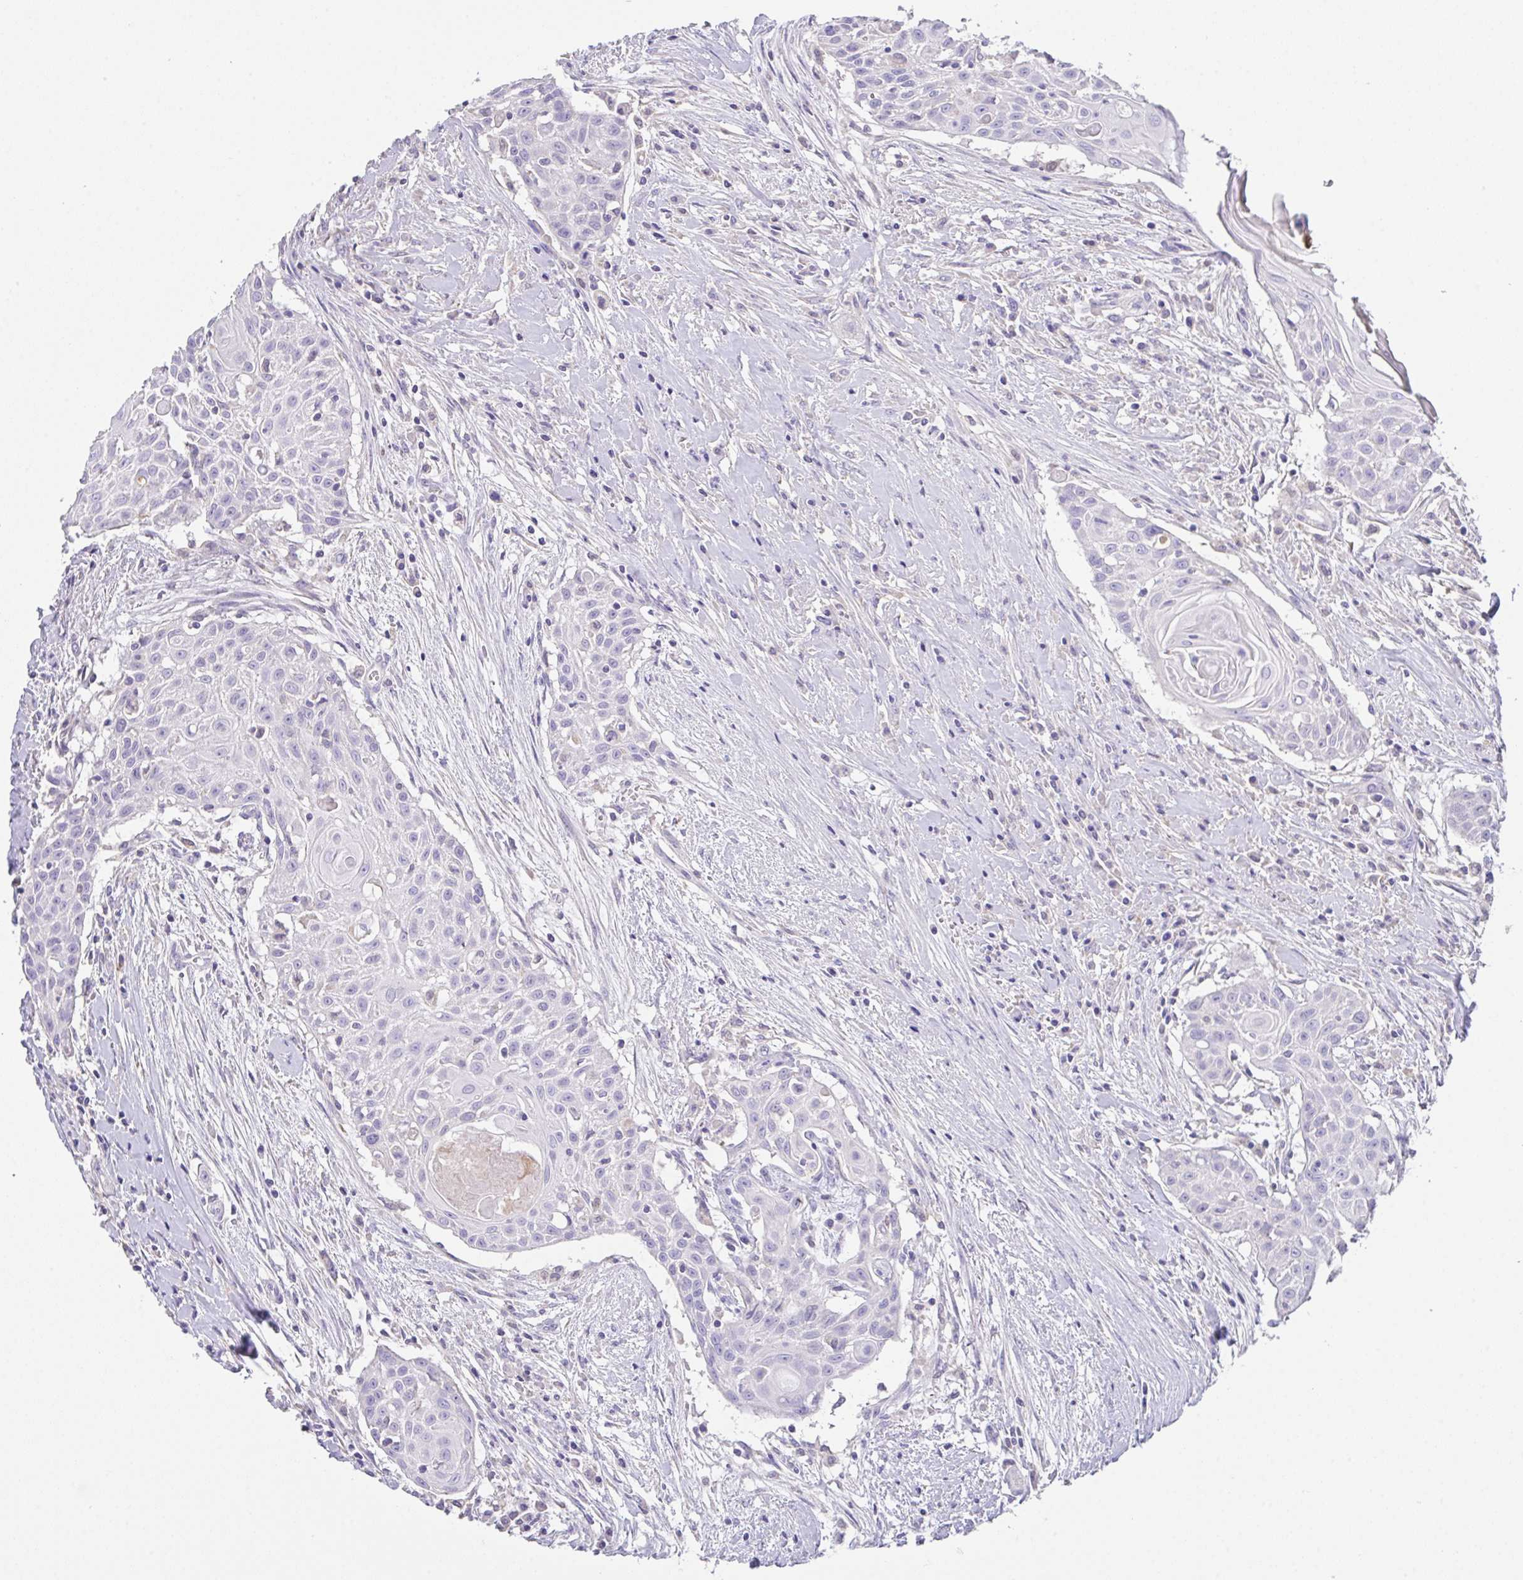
{"staining": {"intensity": "negative", "quantity": "none", "location": "none"}, "tissue": "head and neck cancer", "cell_type": "Tumor cells", "image_type": "cancer", "snomed": [{"axis": "morphology", "description": "Squamous cell carcinoma, NOS"}, {"axis": "topography", "description": "Lymph node"}, {"axis": "topography", "description": "Salivary gland"}, {"axis": "topography", "description": "Head-Neck"}], "caption": "Photomicrograph shows no protein staining in tumor cells of squamous cell carcinoma (head and neck) tissue. (DAB (3,3'-diaminobenzidine) immunohistochemistry (IHC) with hematoxylin counter stain).", "gene": "CA10", "patient": {"sex": "female", "age": 74}}